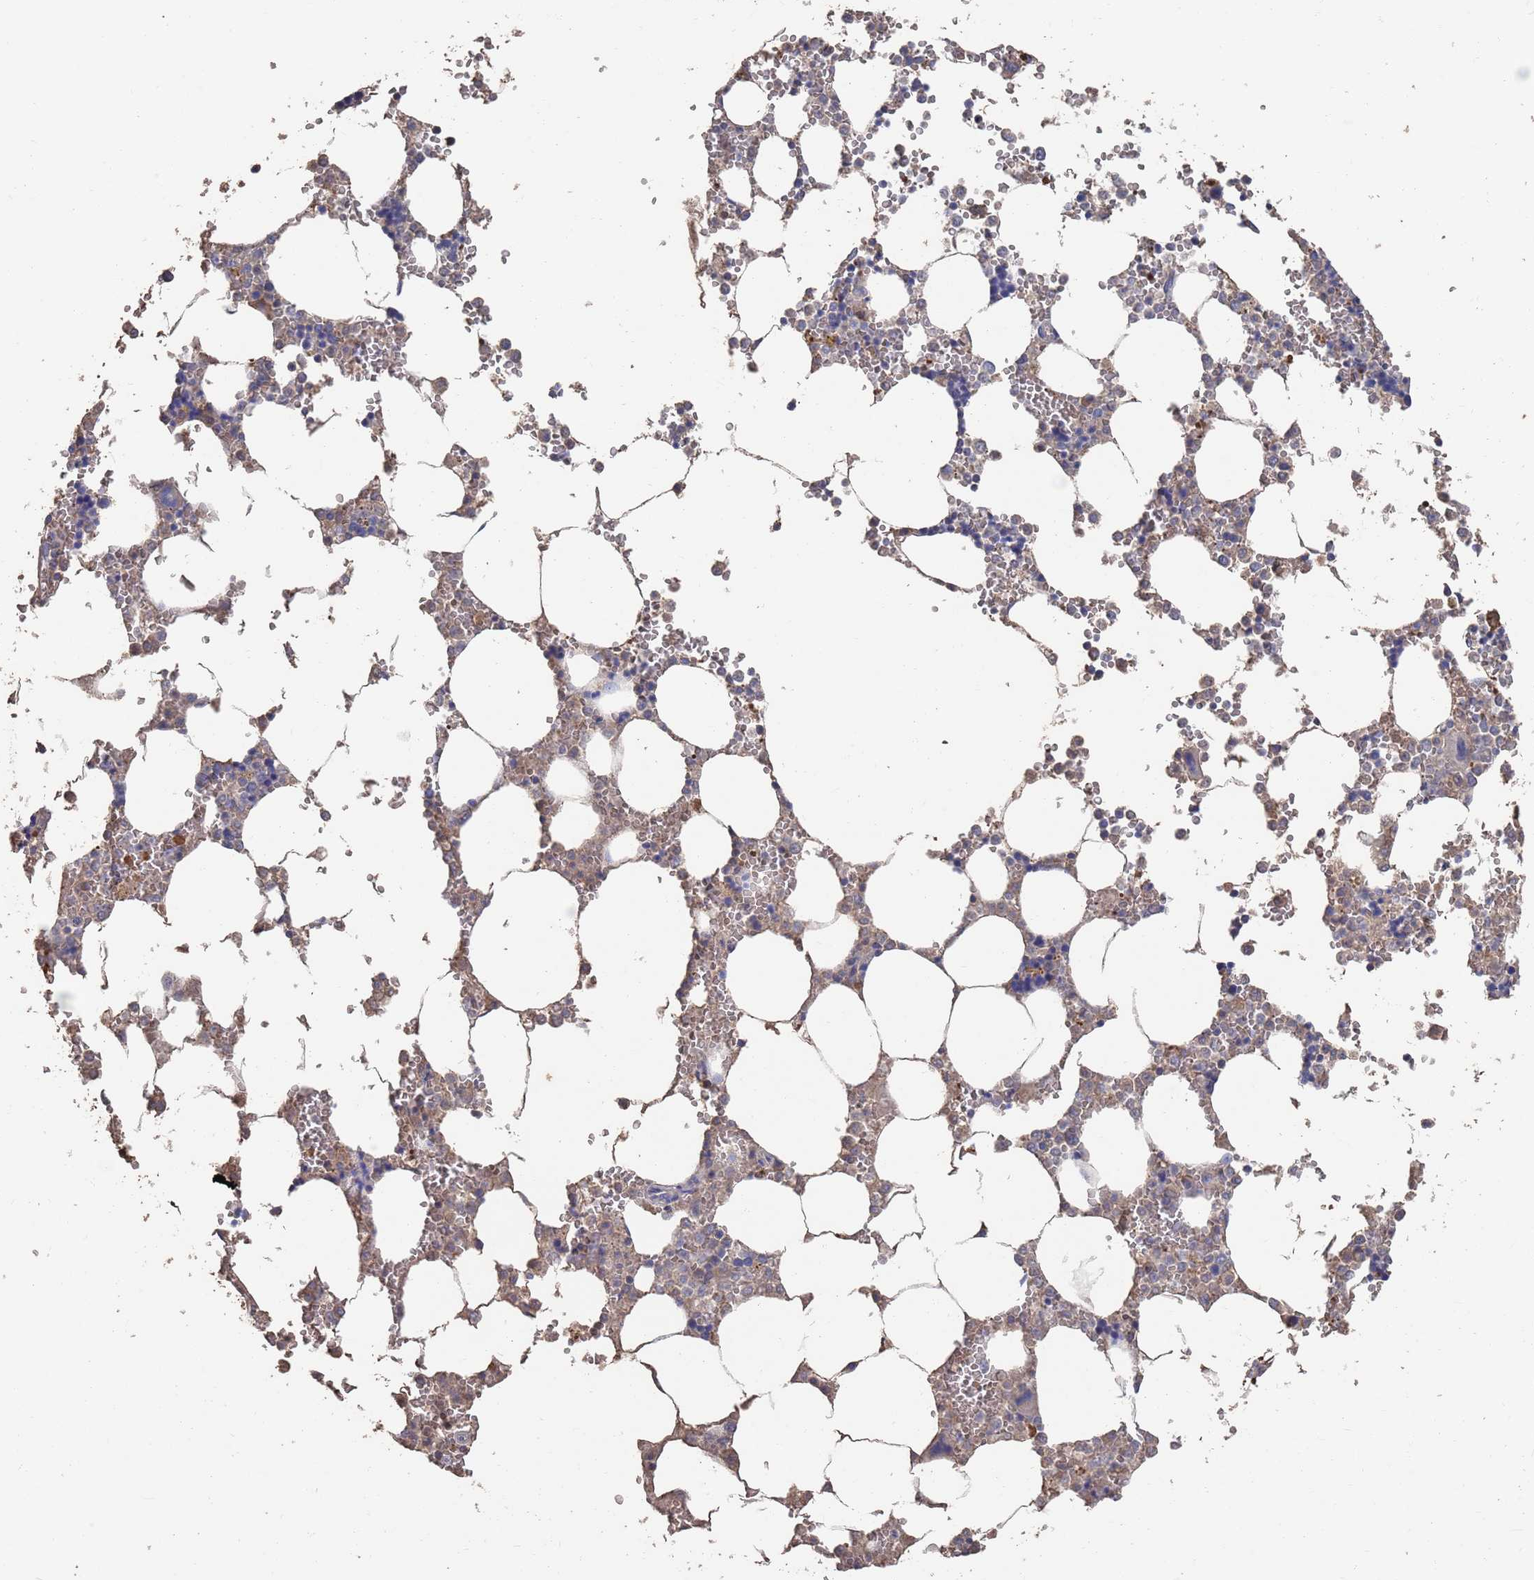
{"staining": {"intensity": "weak", "quantity": "<25%", "location": "cytoplasmic/membranous"}, "tissue": "bone marrow", "cell_type": "Hematopoietic cells", "image_type": "normal", "snomed": [{"axis": "morphology", "description": "Normal tissue, NOS"}, {"axis": "topography", "description": "Bone marrow"}], "caption": "IHC of normal human bone marrow demonstrates no positivity in hematopoietic cells.", "gene": "BTBD18", "patient": {"sex": "male", "age": 64}}